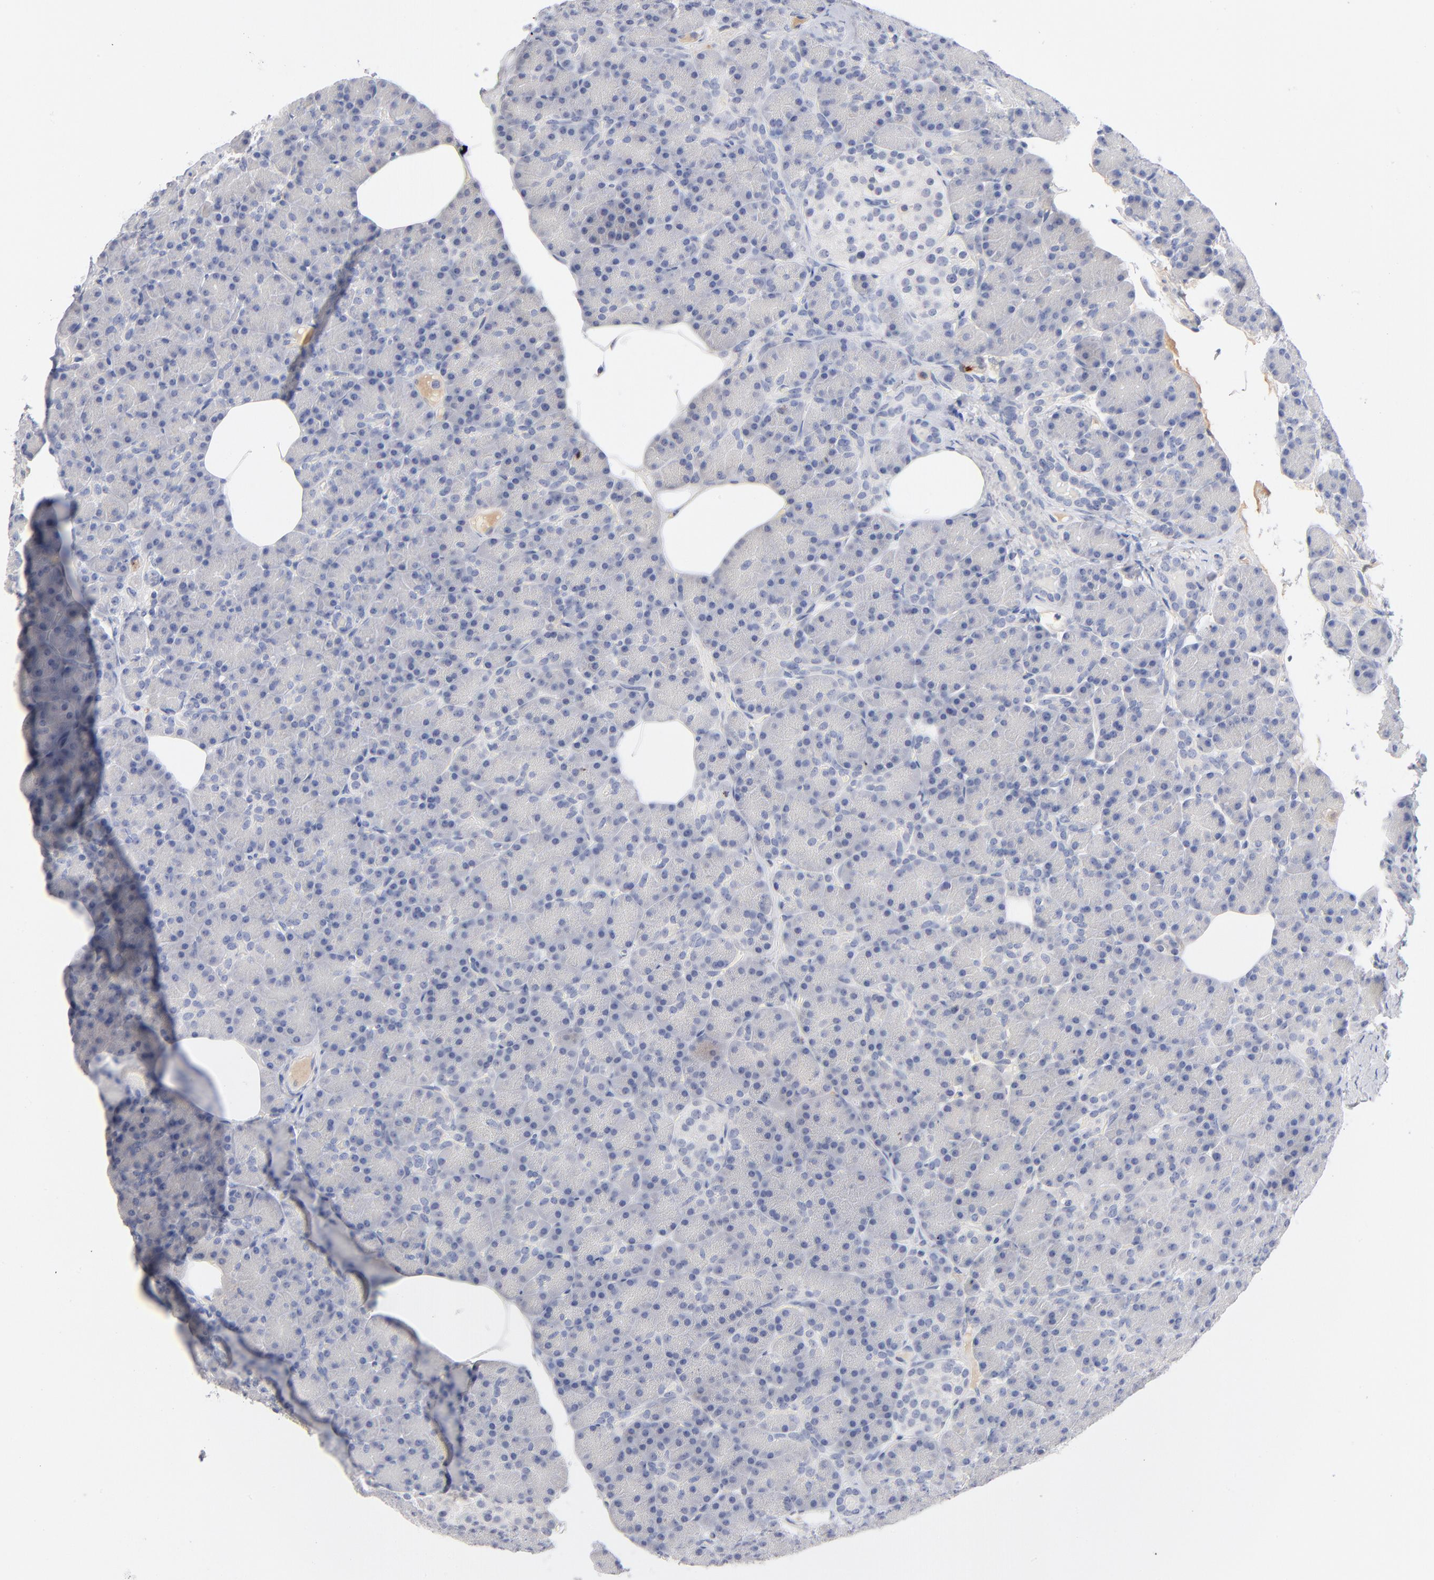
{"staining": {"intensity": "negative", "quantity": "none", "location": "none"}, "tissue": "pancreas", "cell_type": "Exocrine glandular cells", "image_type": "normal", "snomed": [{"axis": "morphology", "description": "Normal tissue, NOS"}, {"axis": "topography", "description": "Pancreas"}], "caption": "Protein analysis of benign pancreas reveals no significant staining in exocrine glandular cells.", "gene": "F12", "patient": {"sex": "female", "age": 43}}